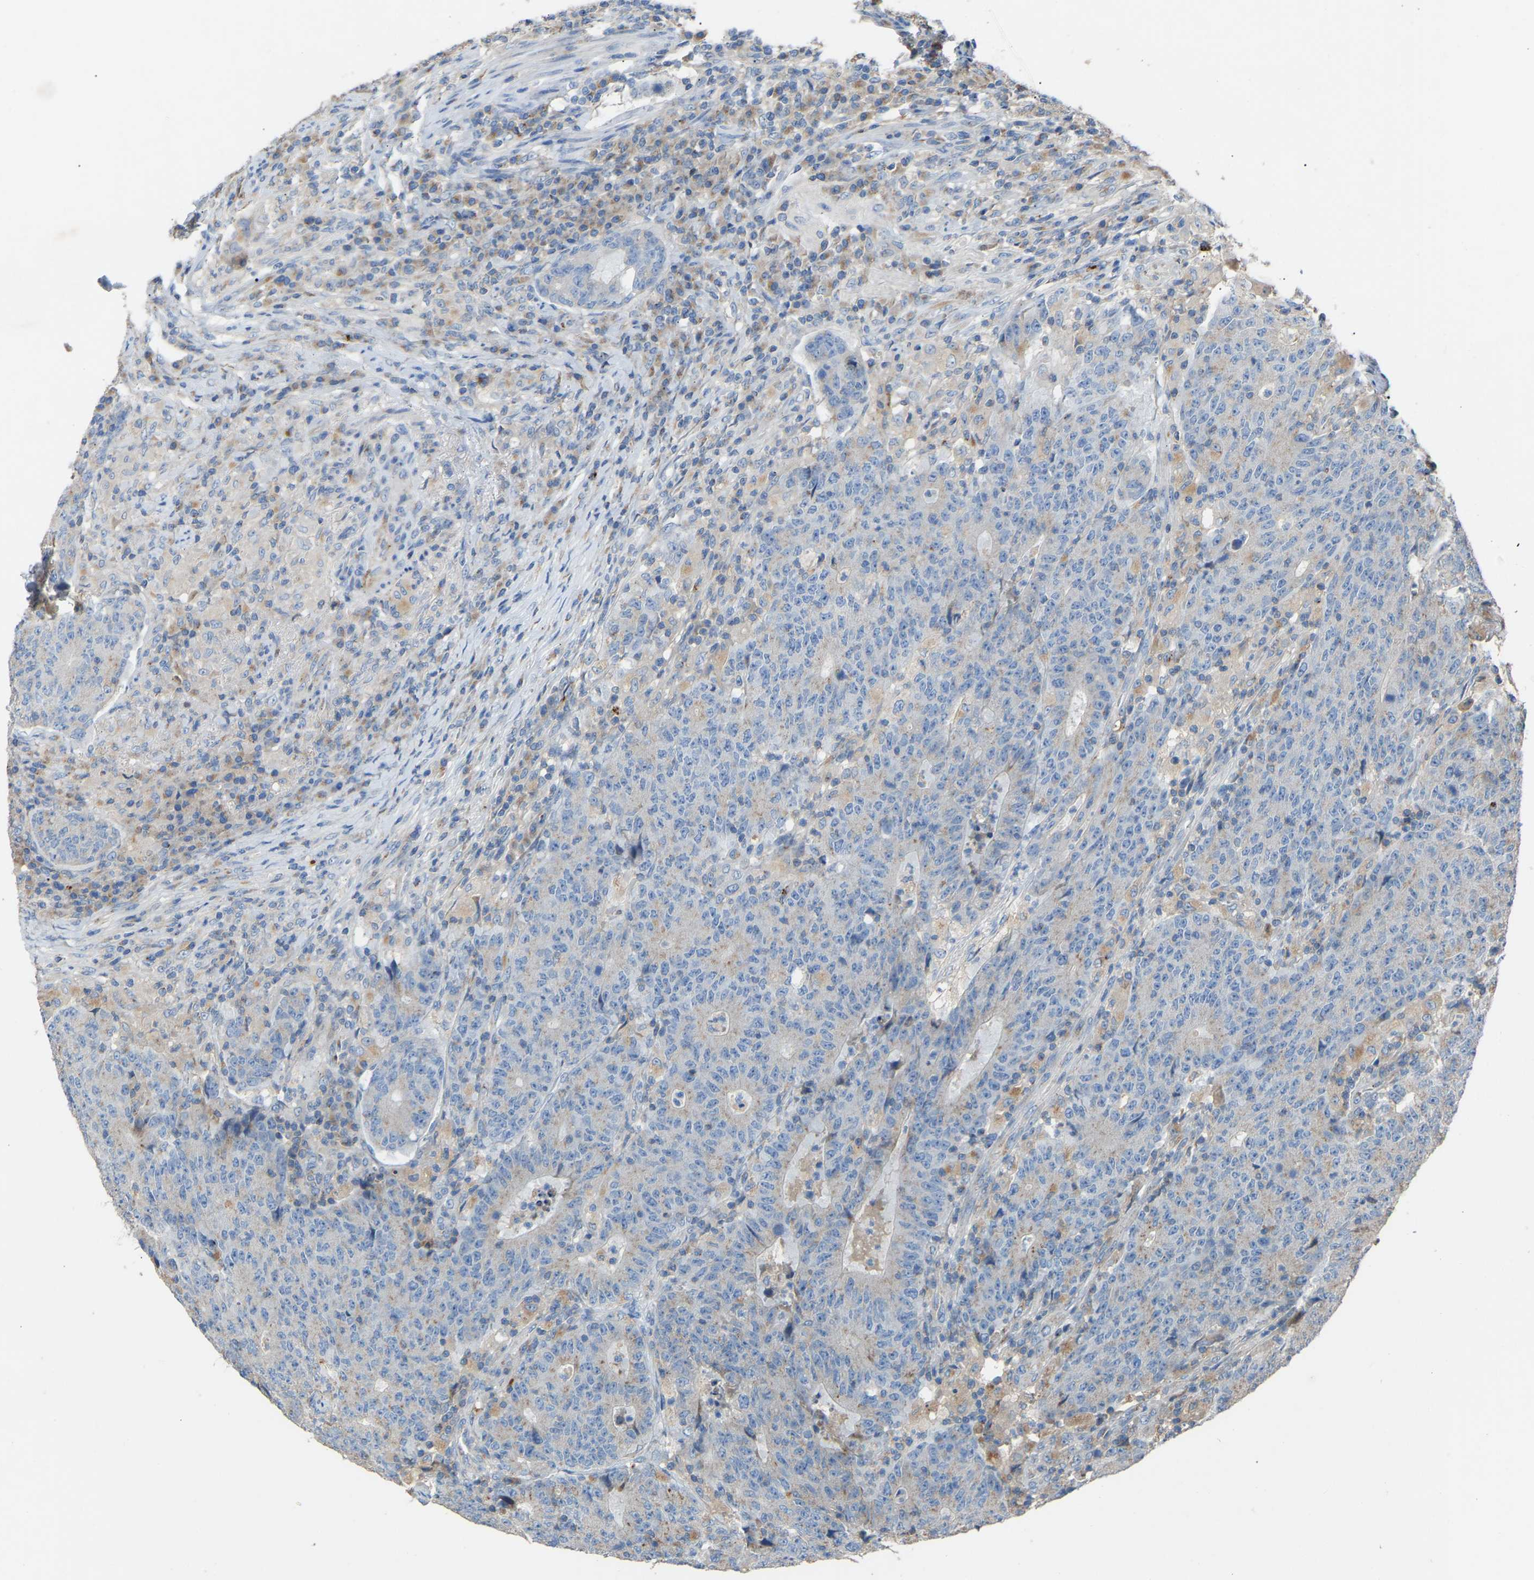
{"staining": {"intensity": "negative", "quantity": "none", "location": "none"}, "tissue": "colorectal cancer", "cell_type": "Tumor cells", "image_type": "cancer", "snomed": [{"axis": "morphology", "description": "Normal tissue, NOS"}, {"axis": "morphology", "description": "Adenocarcinoma, NOS"}, {"axis": "topography", "description": "Colon"}], "caption": "Colorectal cancer (adenocarcinoma) stained for a protein using immunohistochemistry reveals no positivity tumor cells.", "gene": "RGP1", "patient": {"sex": "female", "age": 75}}